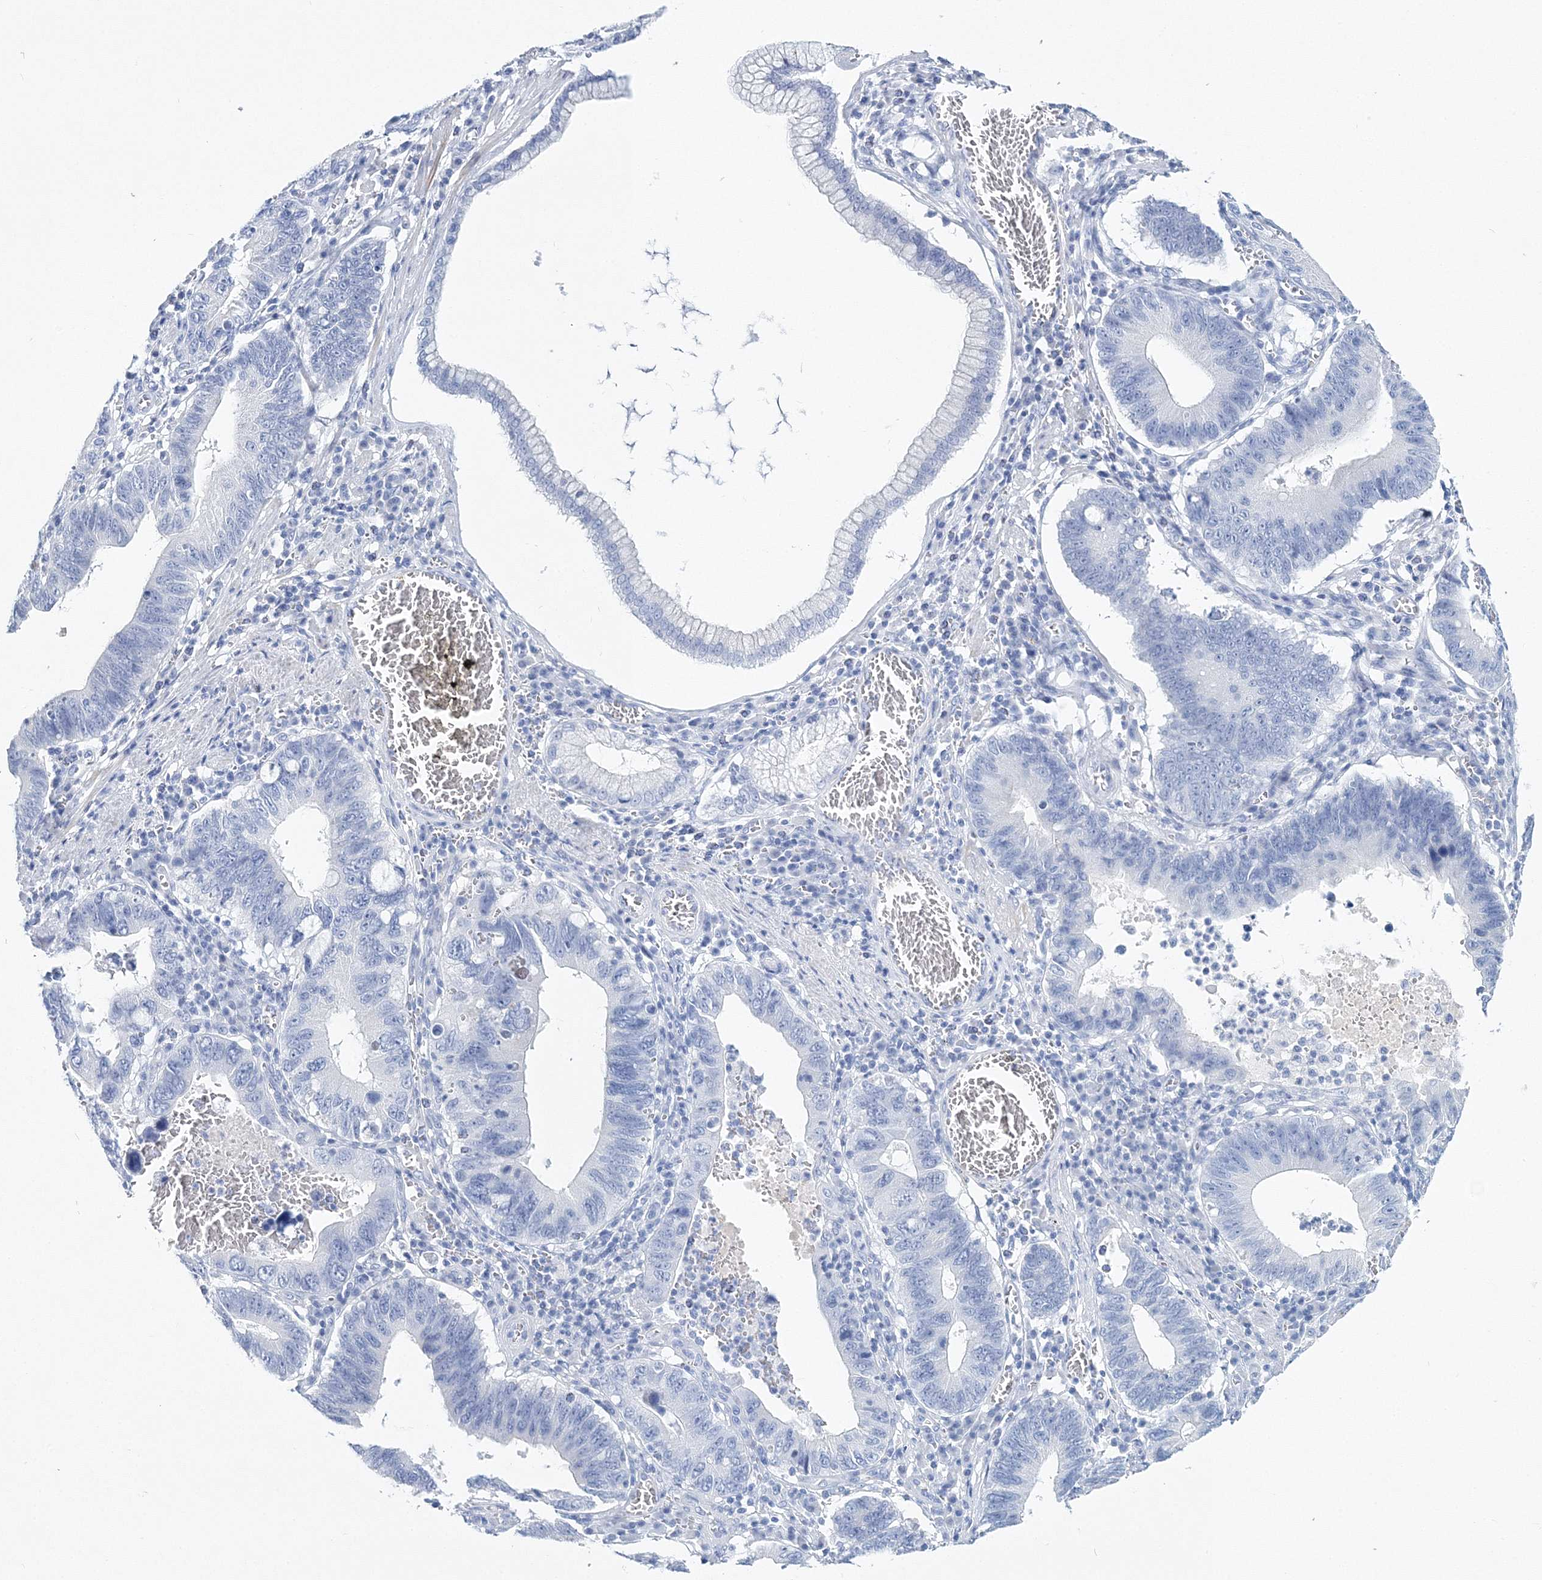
{"staining": {"intensity": "negative", "quantity": "none", "location": "none"}, "tissue": "stomach cancer", "cell_type": "Tumor cells", "image_type": "cancer", "snomed": [{"axis": "morphology", "description": "Adenocarcinoma, NOS"}, {"axis": "topography", "description": "Stomach"}, {"axis": "topography", "description": "Gastric cardia"}], "caption": "There is no significant staining in tumor cells of stomach adenocarcinoma.", "gene": "MYOZ2", "patient": {"sex": "male", "age": 59}}